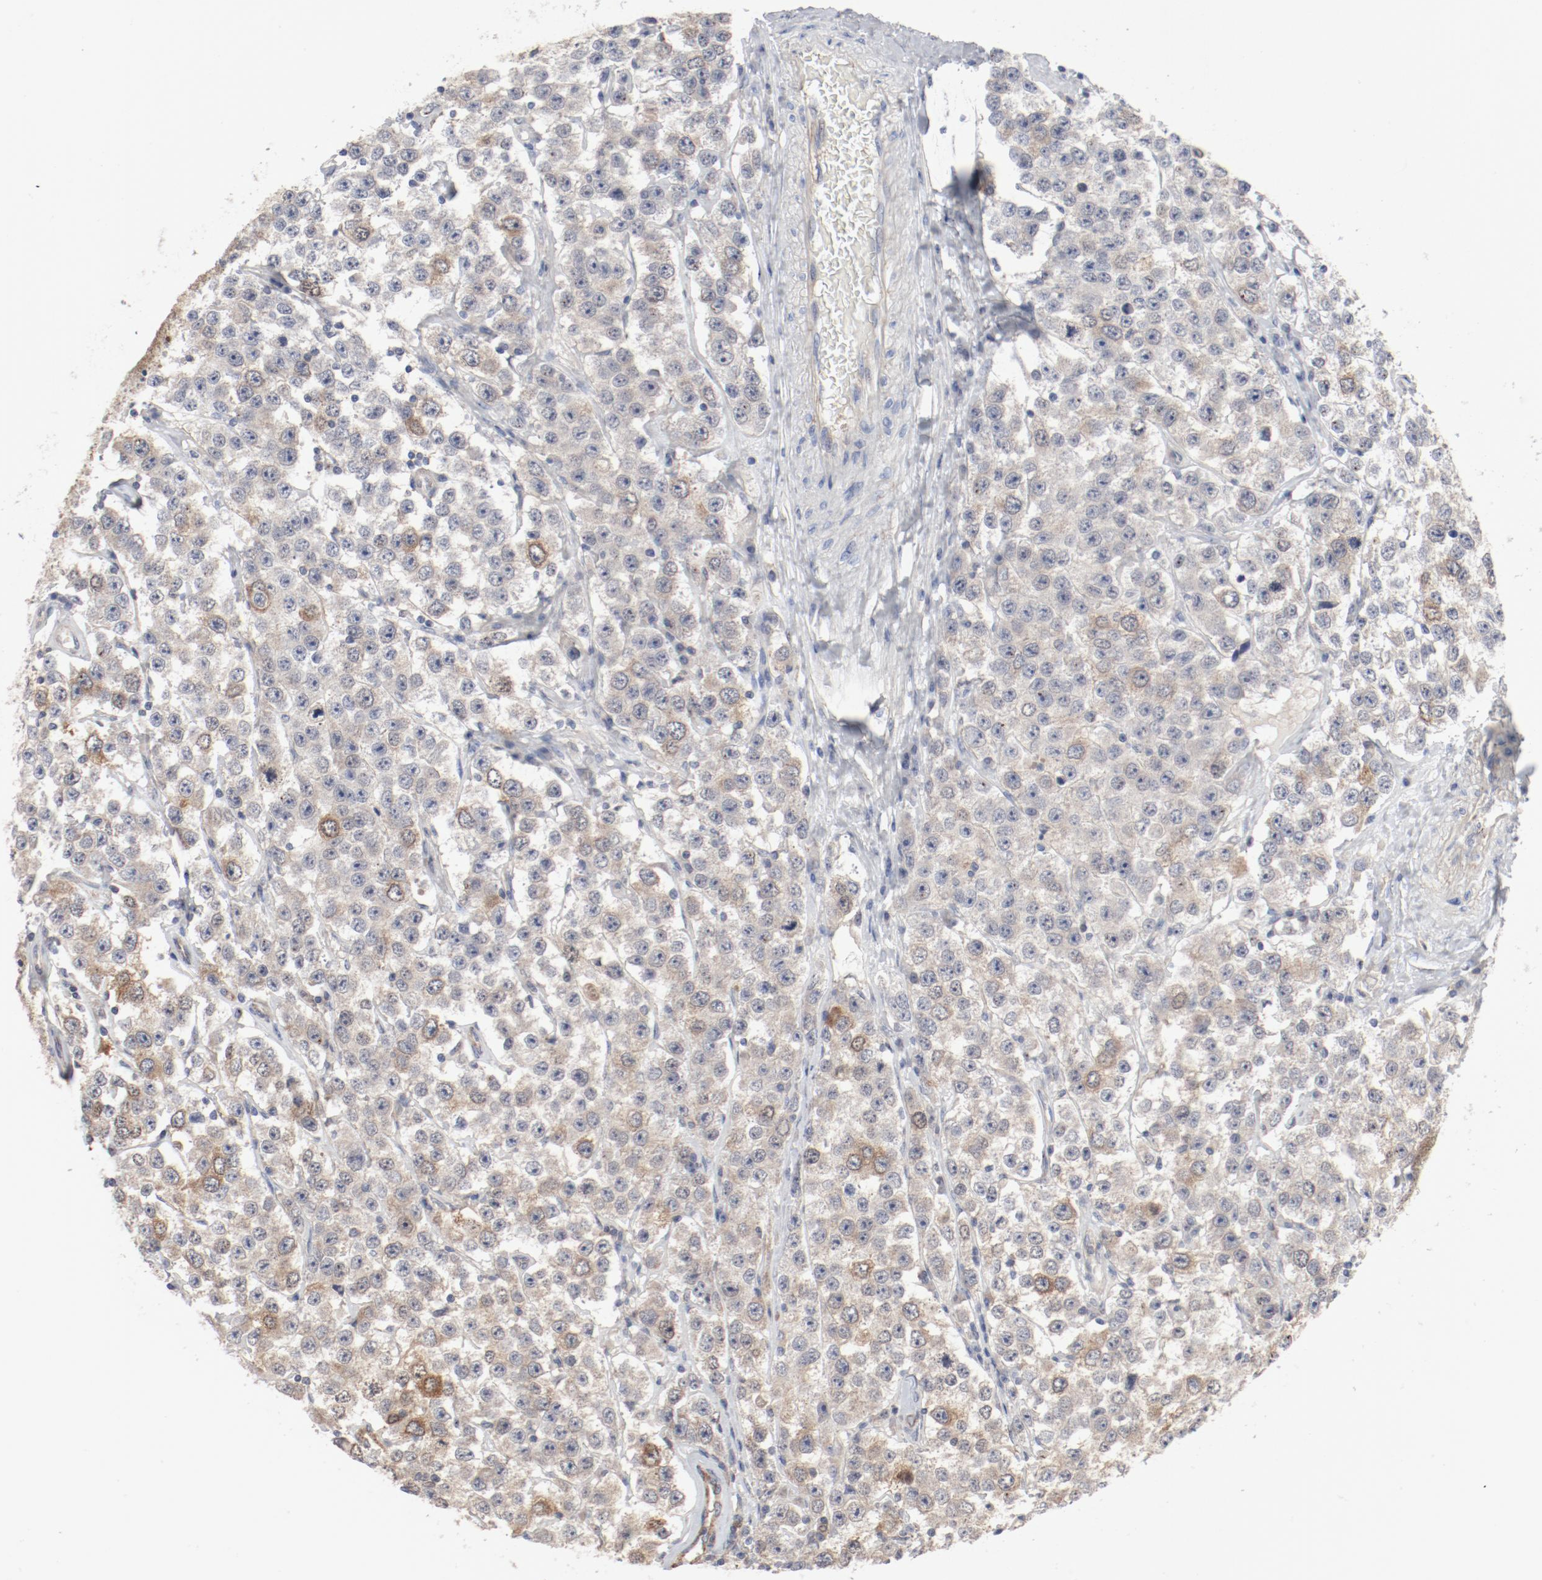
{"staining": {"intensity": "moderate", "quantity": "25%-75%", "location": "cytoplasmic/membranous"}, "tissue": "testis cancer", "cell_type": "Tumor cells", "image_type": "cancer", "snomed": [{"axis": "morphology", "description": "Seminoma, NOS"}, {"axis": "topography", "description": "Testis"}], "caption": "Protein expression analysis of human testis seminoma reveals moderate cytoplasmic/membranous positivity in approximately 25%-75% of tumor cells. (brown staining indicates protein expression, while blue staining denotes nuclei).", "gene": "CDK1", "patient": {"sex": "male", "age": 52}}